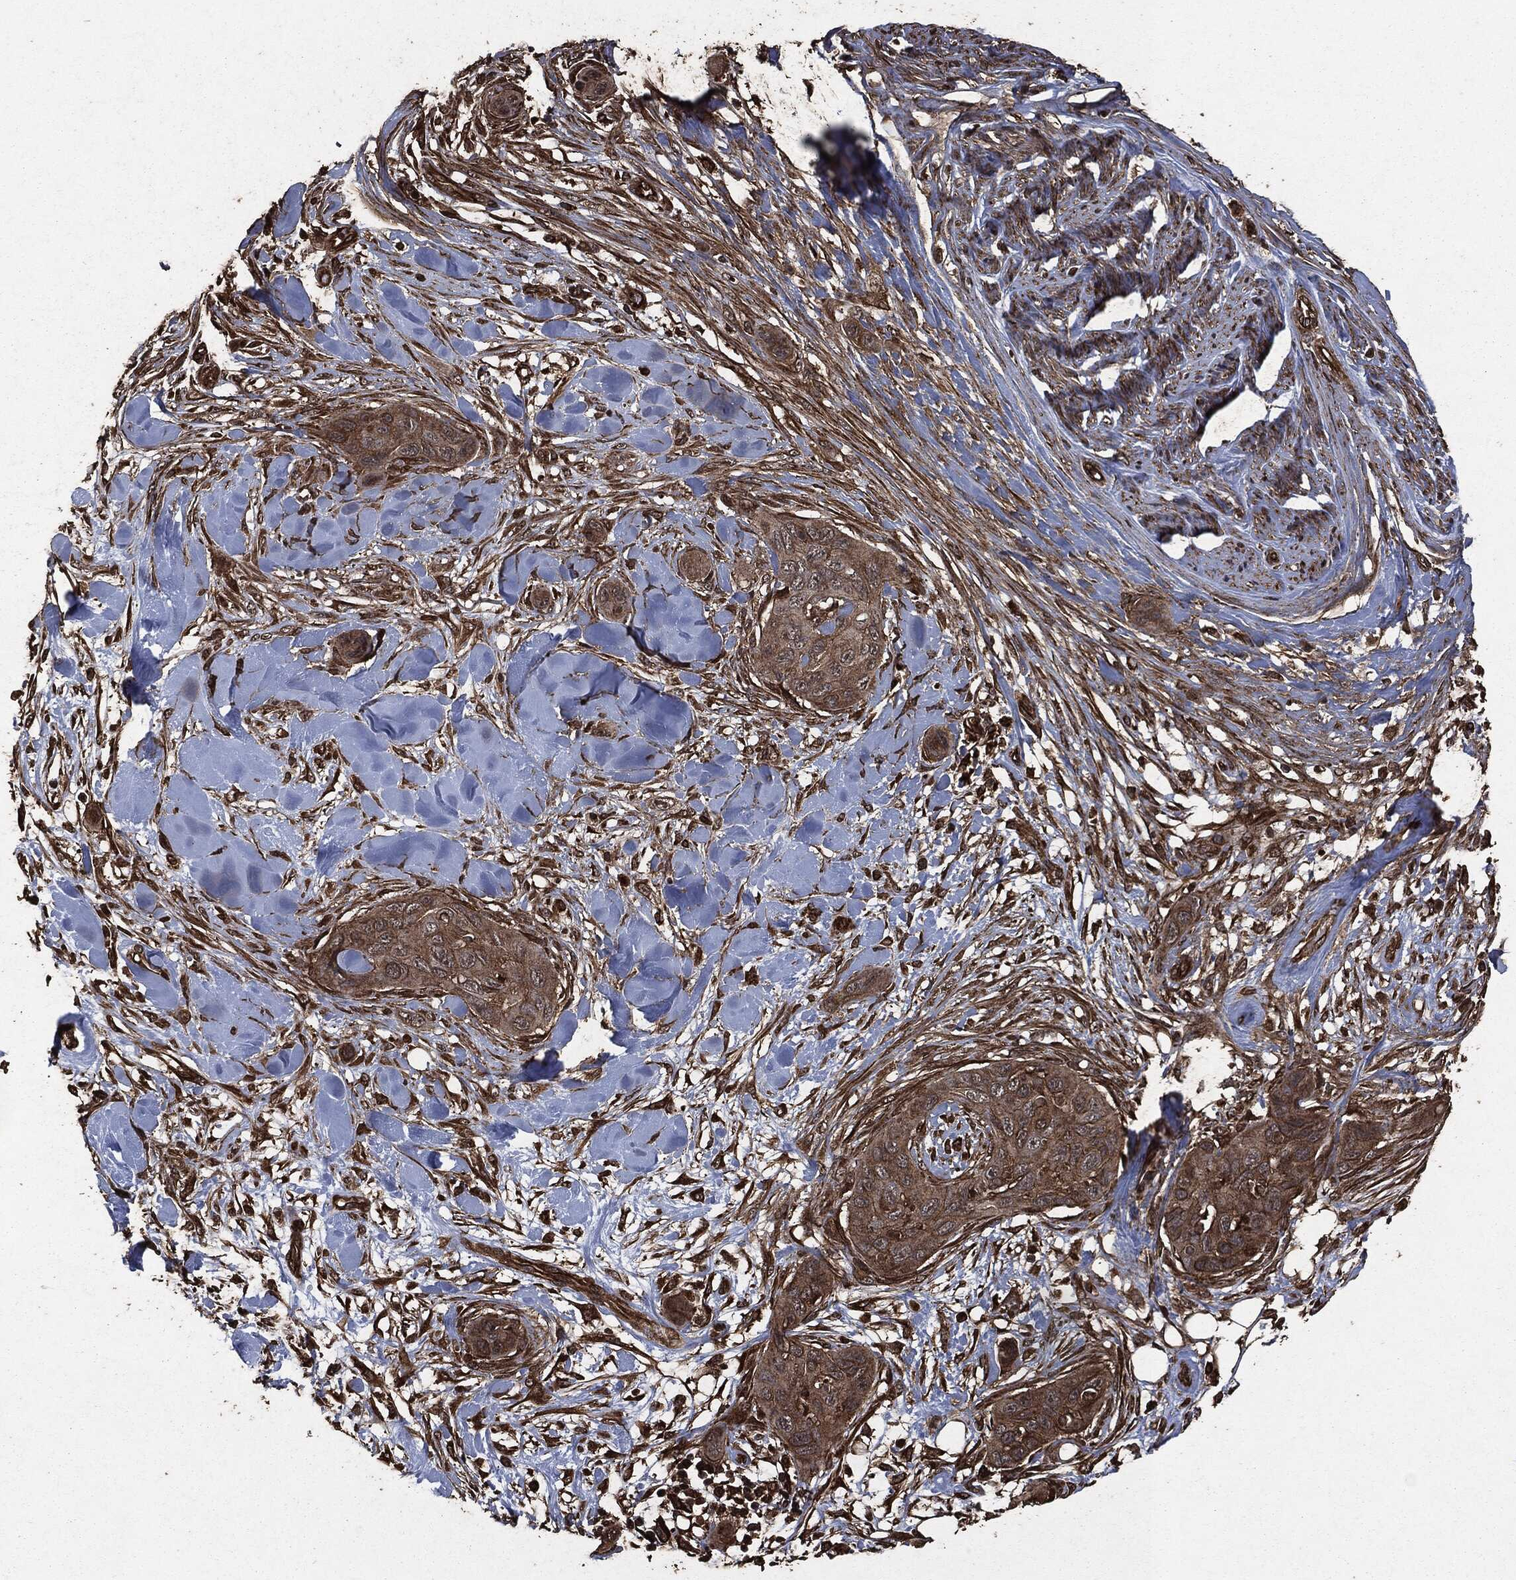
{"staining": {"intensity": "strong", "quantity": "<25%", "location": "cytoplasmic/membranous"}, "tissue": "skin cancer", "cell_type": "Tumor cells", "image_type": "cancer", "snomed": [{"axis": "morphology", "description": "Squamous cell carcinoma, NOS"}, {"axis": "topography", "description": "Skin"}], "caption": "An IHC histopathology image of neoplastic tissue is shown. Protein staining in brown highlights strong cytoplasmic/membranous positivity in skin cancer within tumor cells. The staining is performed using DAB (3,3'-diaminobenzidine) brown chromogen to label protein expression. The nuclei are counter-stained blue using hematoxylin.", "gene": "HRAS", "patient": {"sex": "male", "age": 78}}